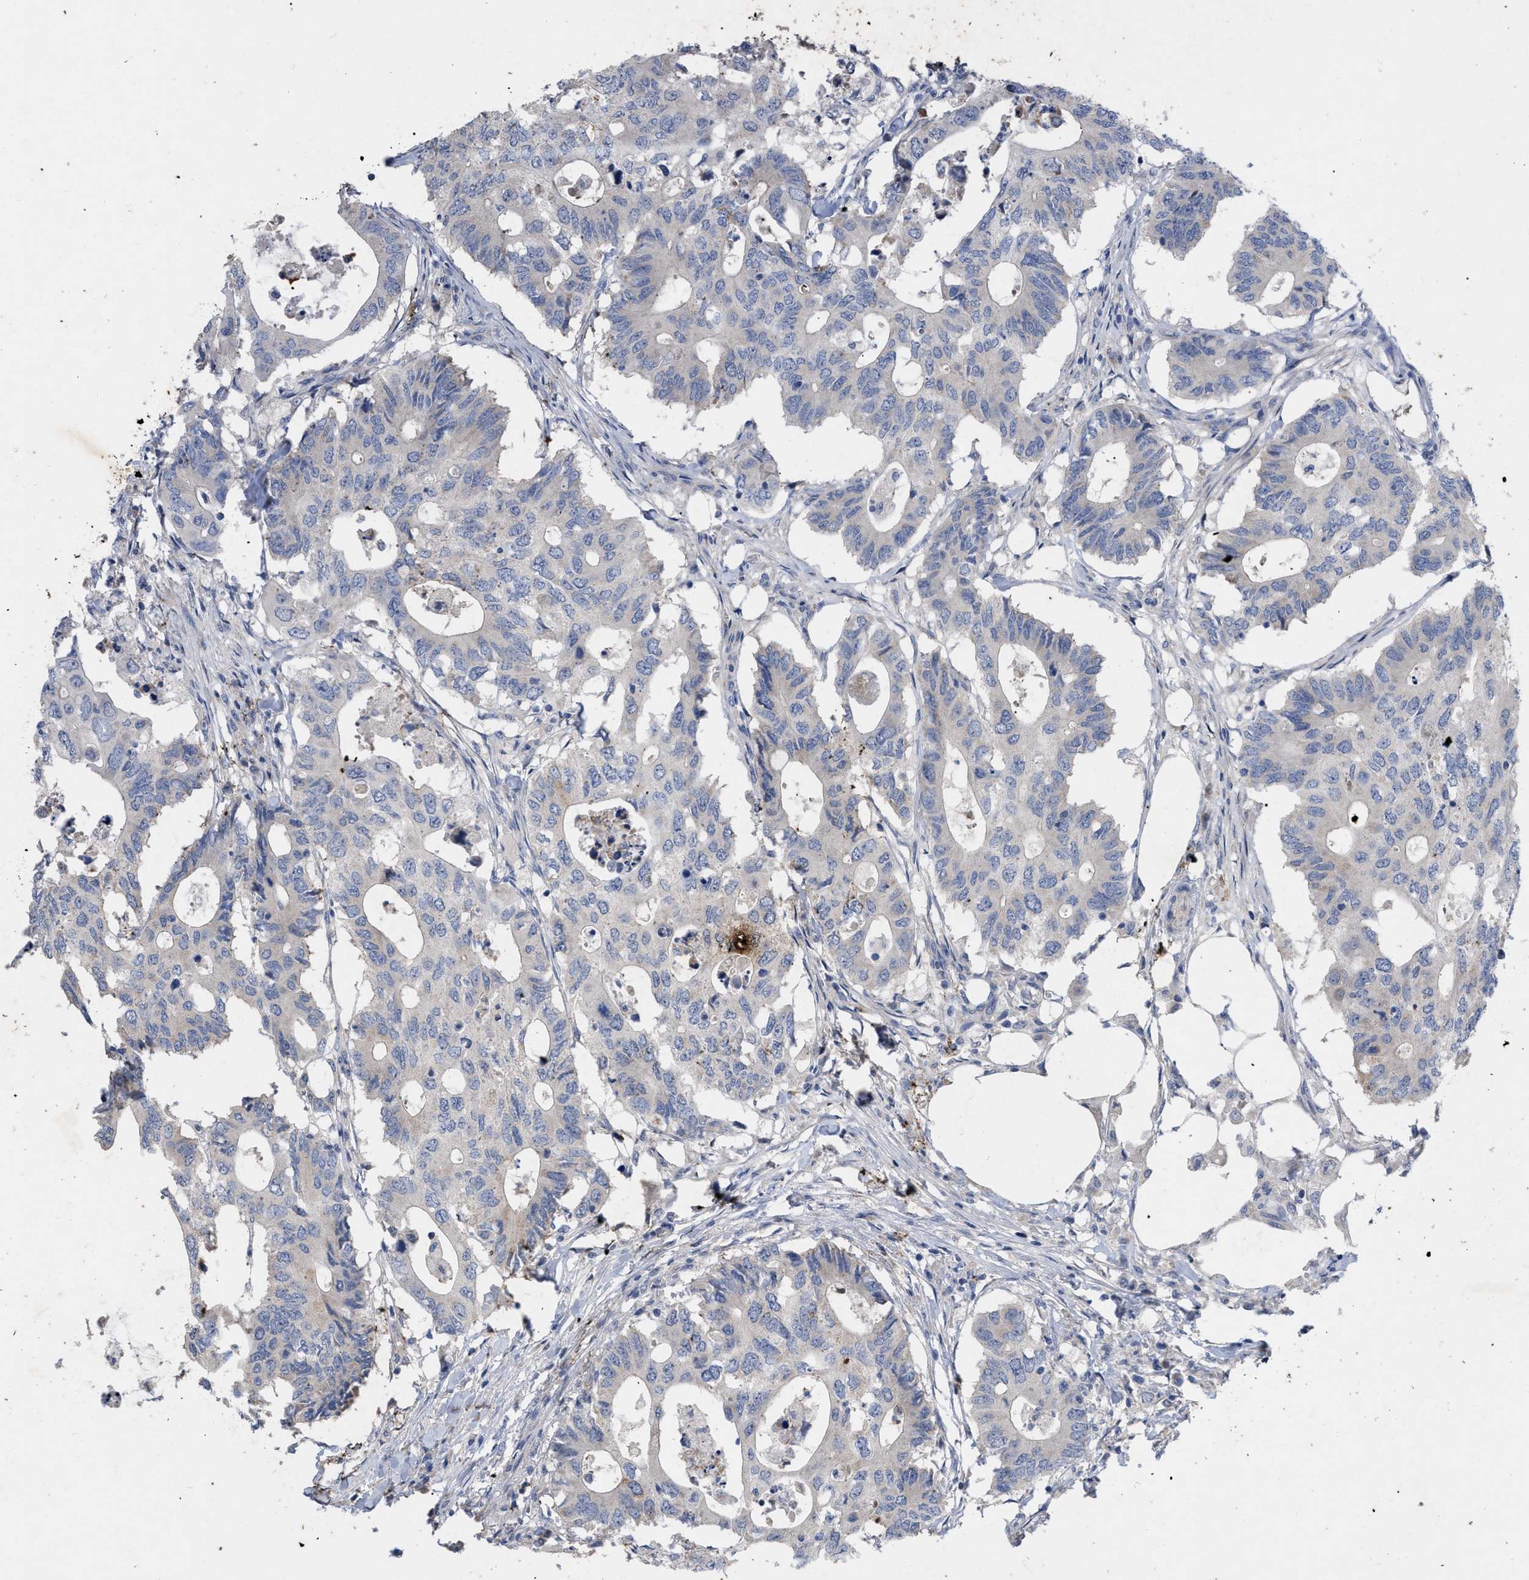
{"staining": {"intensity": "negative", "quantity": "none", "location": "none"}, "tissue": "colorectal cancer", "cell_type": "Tumor cells", "image_type": "cancer", "snomed": [{"axis": "morphology", "description": "Adenocarcinoma, NOS"}, {"axis": "topography", "description": "Colon"}], "caption": "Tumor cells are negative for brown protein staining in colorectal adenocarcinoma. (DAB immunohistochemistry with hematoxylin counter stain).", "gene": "VIP", "patient": {"sex": "male", "age": 71}}